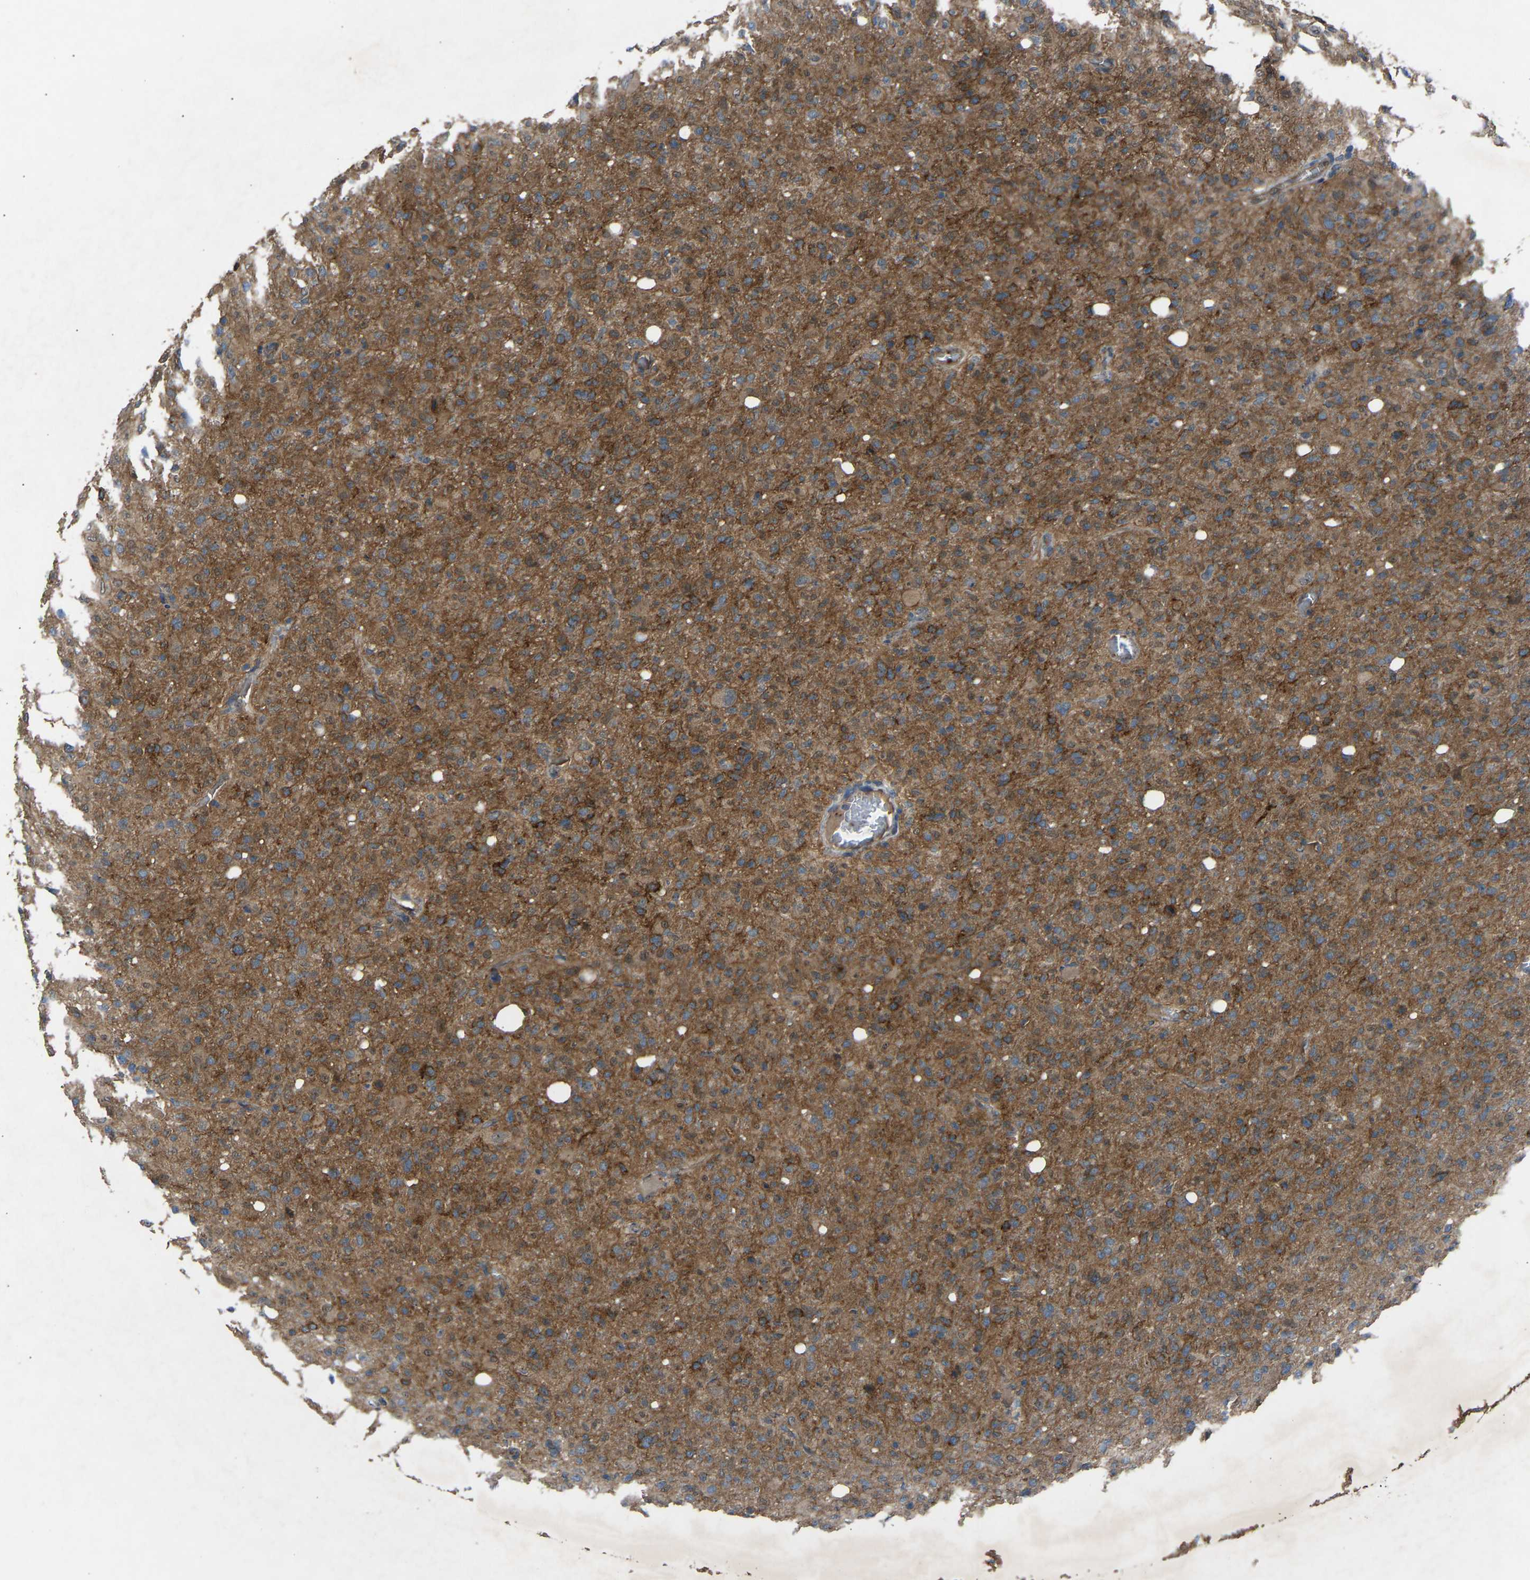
{"staining": {"intensity": "moderate", "quantity": ">75%", "location": "cytoplasmic/membranous"}, "tissue": "glioma", "cell_type": "Tumor cells", "image_type": "cancer", "snomed": [{"axis": "morphology", "description": "Glioma, malignant, High grade"}, {"axis": "topography", "description": "Brain"}], "caption": "Approximately >75% of tumor cells in glioma reveal moderate cytoplasmic/membranous protein positivity as visualized by brown immunohistochemical staining.", "gene": "GAS2L1", "patient": {"sex": "female", "age": 57}}